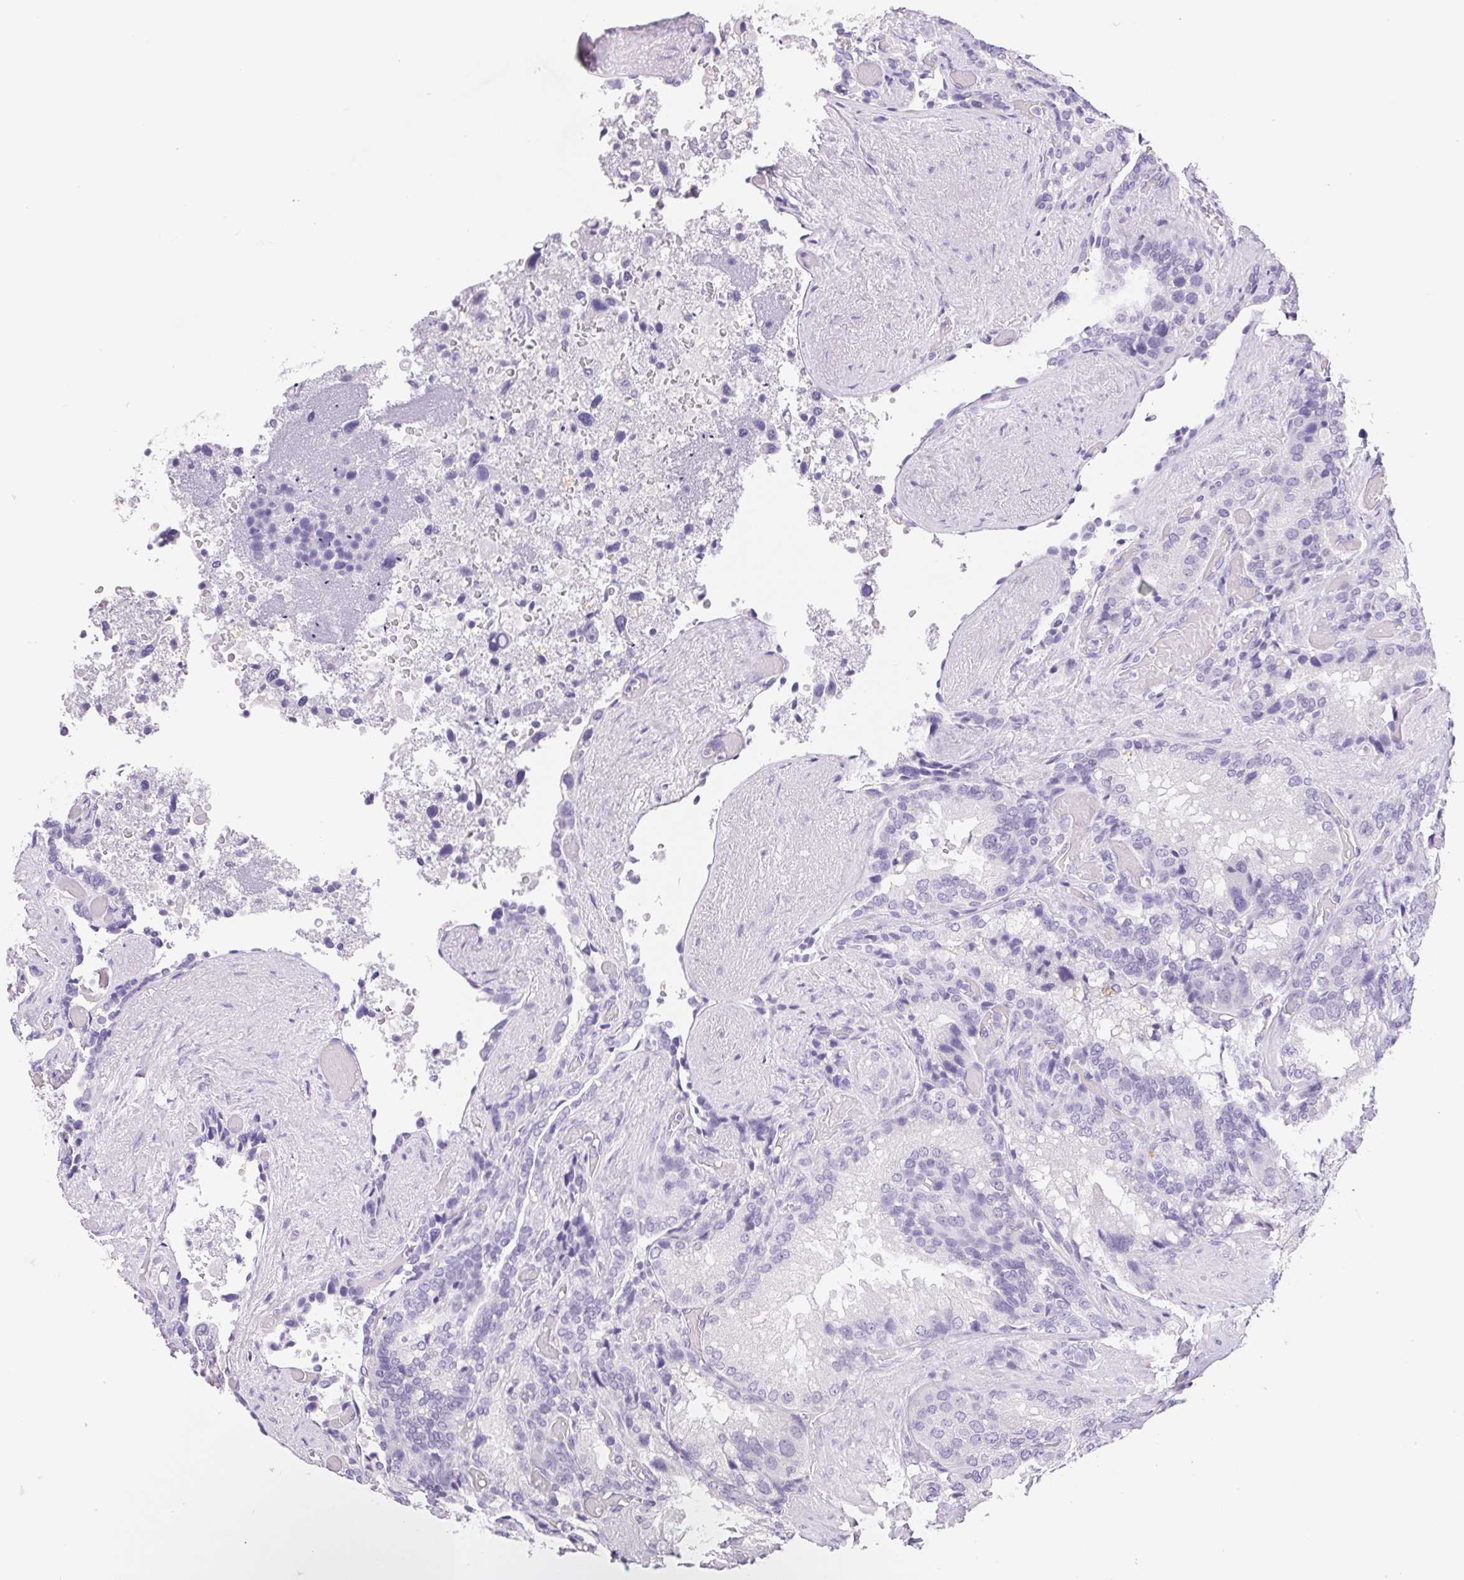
{"staining": {"intensity": "negative", "quantity": "none", "location": "none"}, "tissue": "seminal vesicle", "cell_type": "Glandular cells", "image_type": "normal", "snomed": [{"axis": "morphology", "description": "Normal tissue, NOS"}, {"axis": "topography", "description": "Seminal veicle"}], "caption": "Immunohistochemistry micrograph of benign seminal vesicle: human seminal vesicle stained with DAB displays no significant protein positivity in glandular cells.", "gene": "ASGR2", "patient": {"sex": "male", "age": 60}}